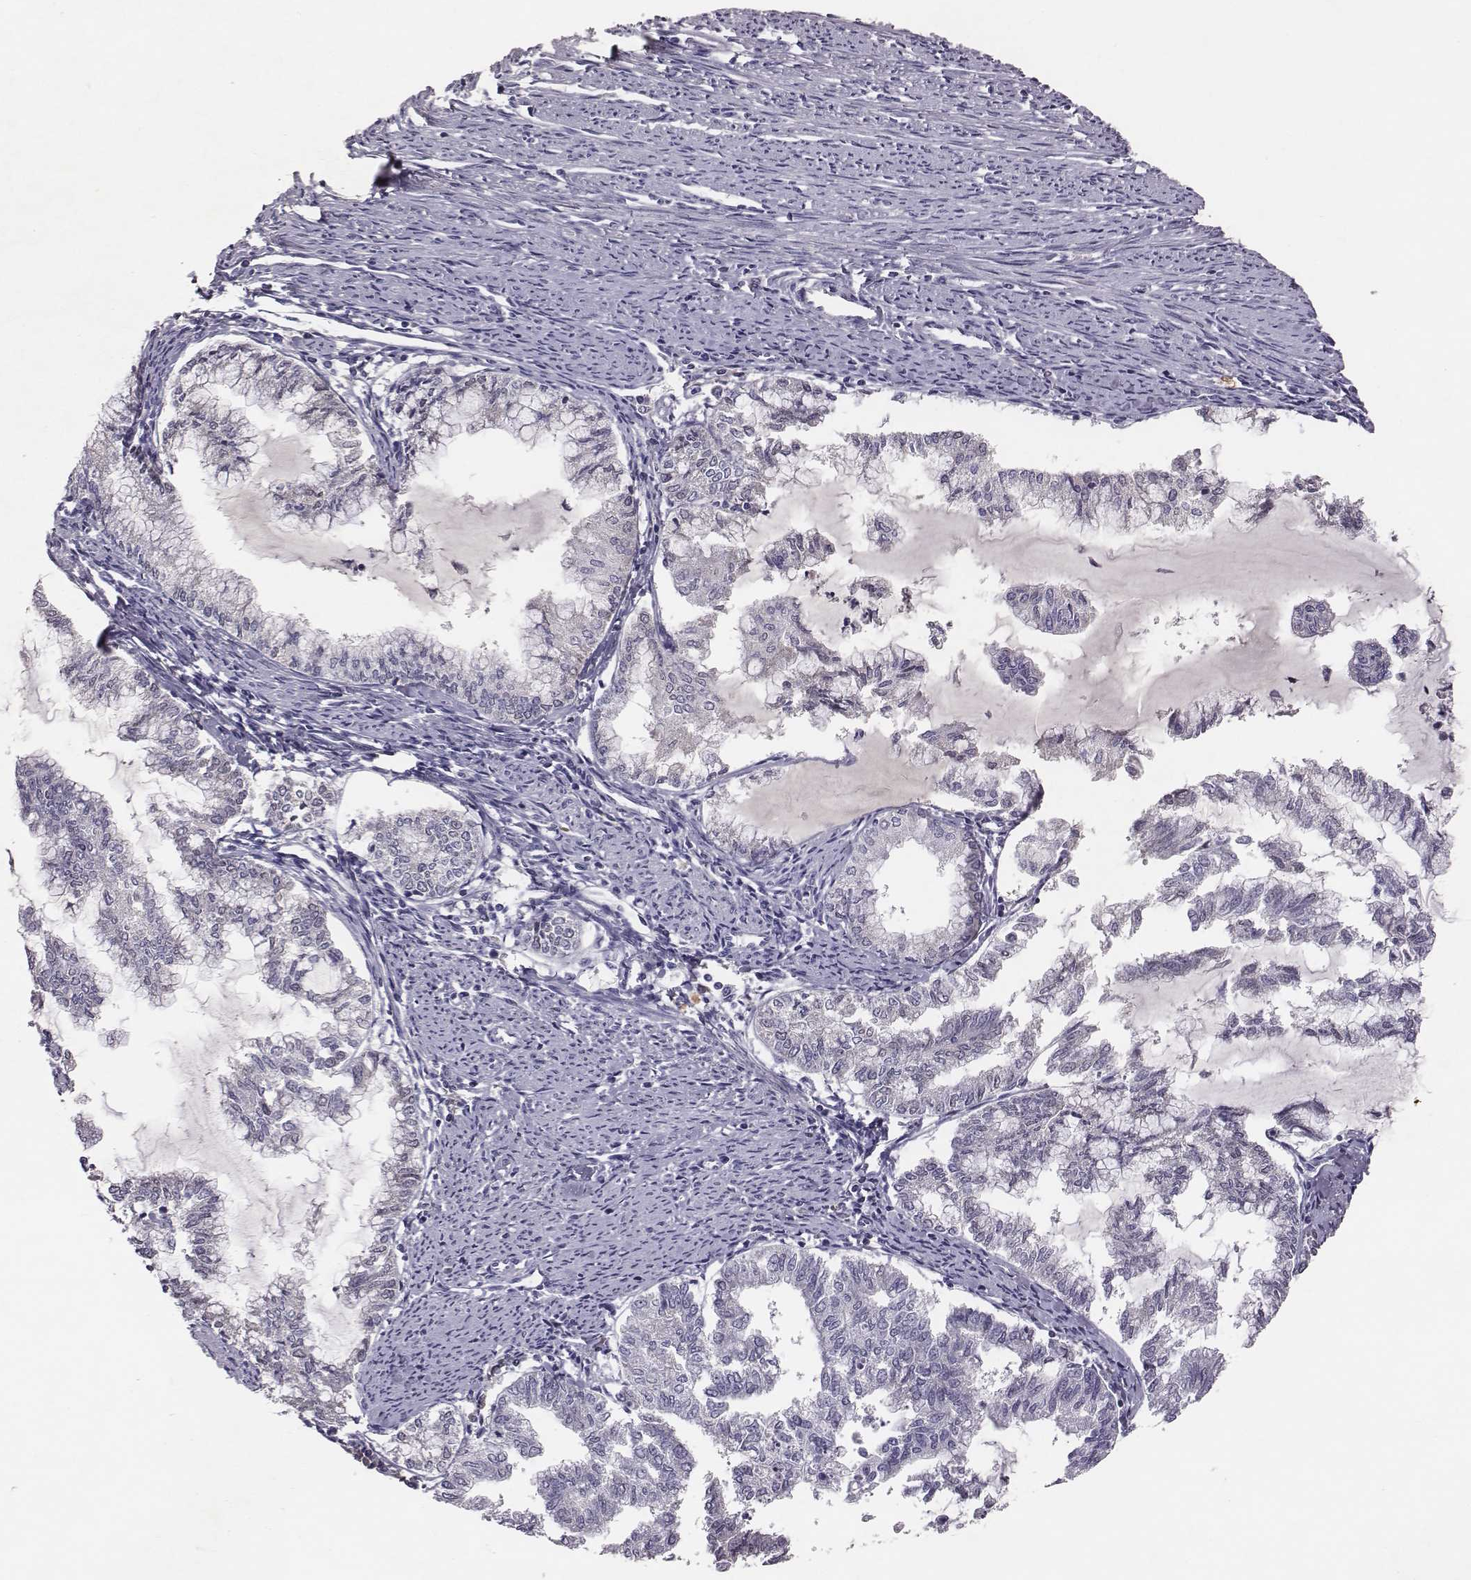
{"staining": {"intensity": "negative", "quantity": "none", "location": "none"}, "tissue": "endometrial cancer", "cell_type": "Tumor cells", "image_type": "cancer", "snomed": [{"axis": "morphology", "description": "Adenocarcinoma, NOS"}, {"axis": "topography", "description": "Endometrium"}], "caption": "Image shows no significant protein positivity in tumor cells of adenocarcinoma (endometrial). (Brightfield microscopy of DAB IHC at high magnification).", "gene": "EN1", "patient": {"sex": "female", "age": 79}}